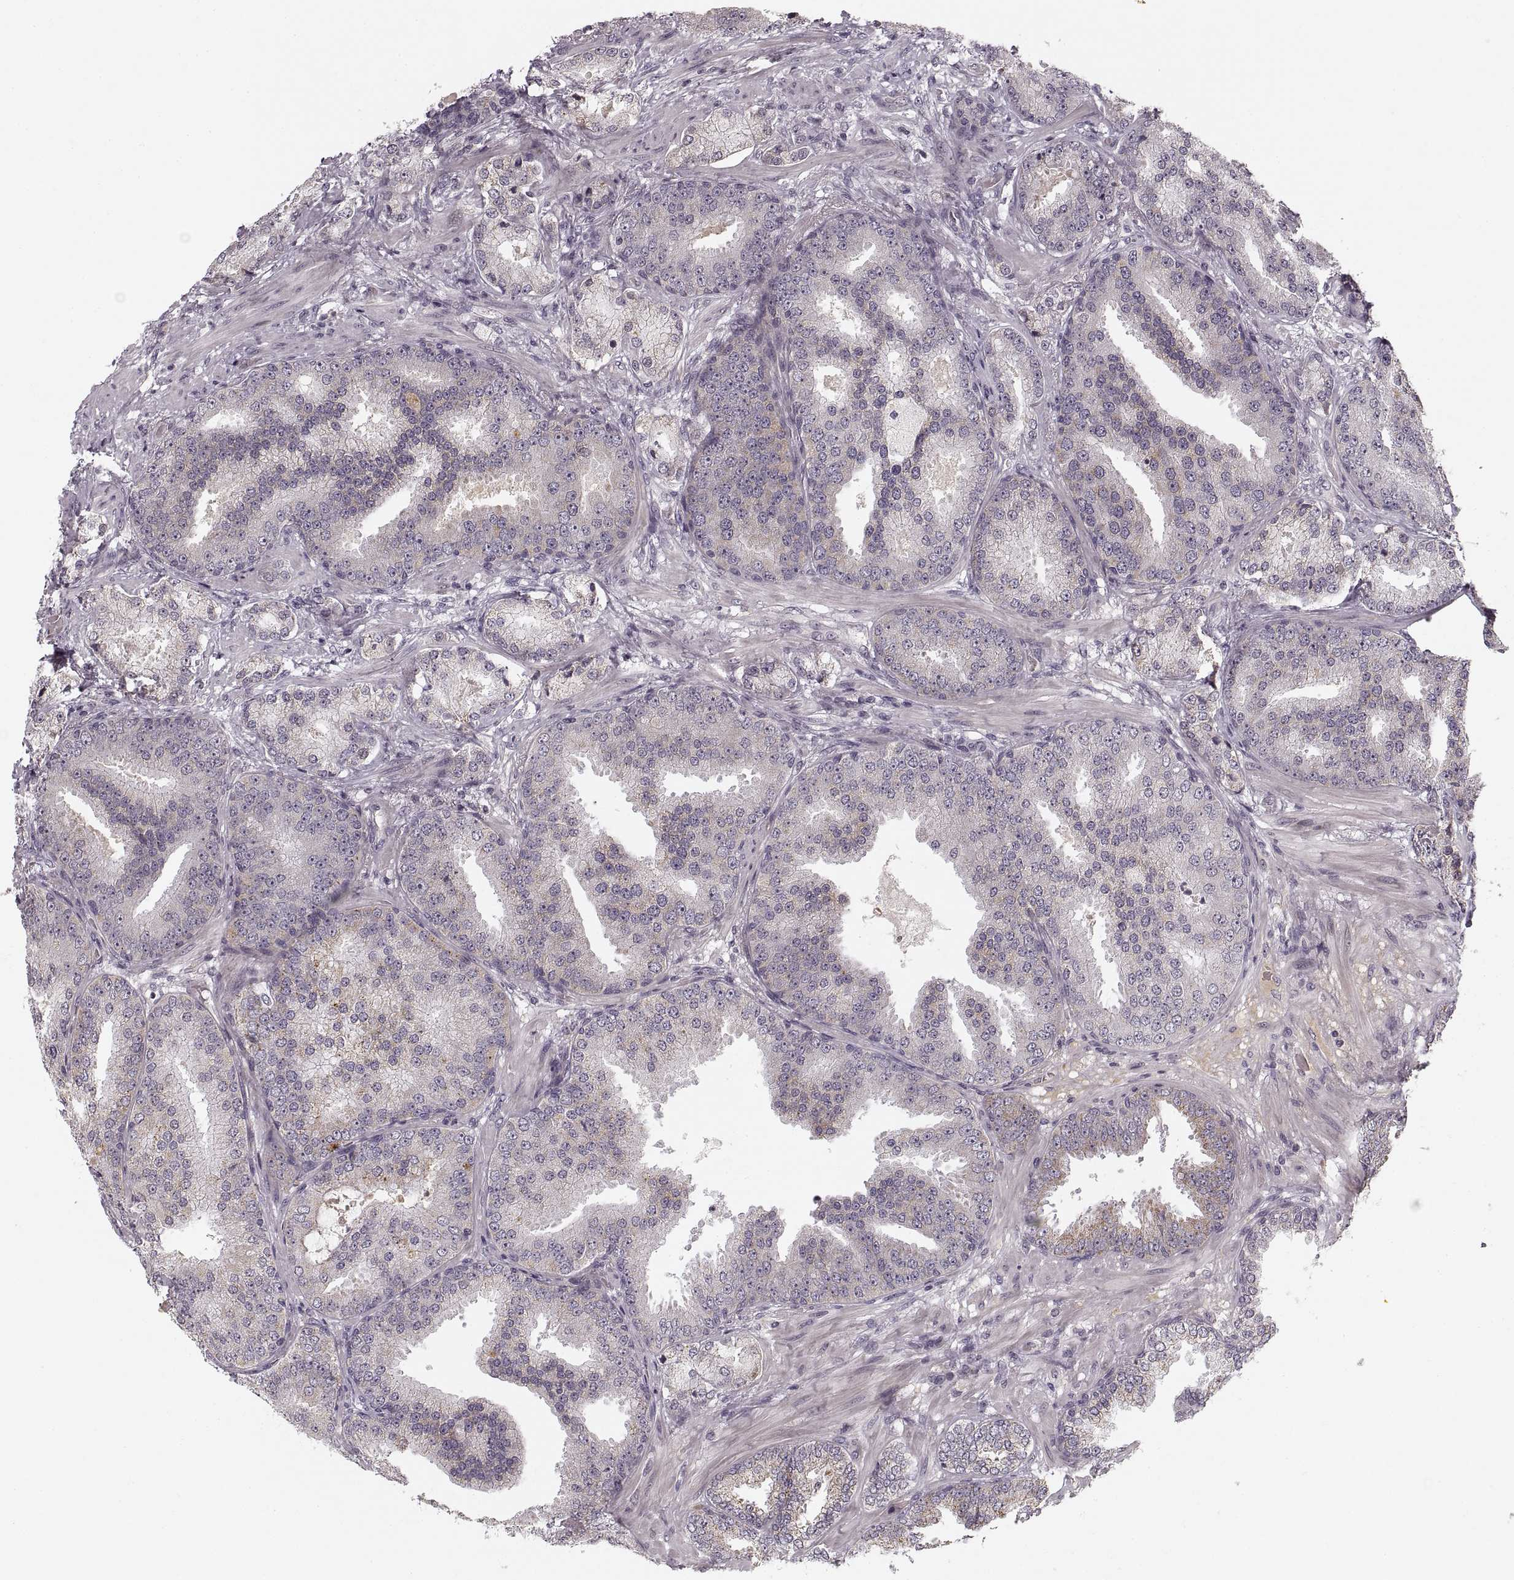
{"staining": {"intensity": "weak", "quantity": "<25%", "location": "cytoplasmic/membranous"}, "tissue": "prostate cancer", "cell_type": "Tumor cells", "image_type": "cancer", "snomed": [{"axis": "morphology", "description": "Adenocarcinoma, Low grade"}, {"axis": "topography", "description": "Prostate"}], "caption": "IHC histopathology image of prostate cancer stained for a protein (brown), which reveals no staining in tumor cells.", "gene": "ASIC3", "patient": {"sex": "male", "age": 68}}